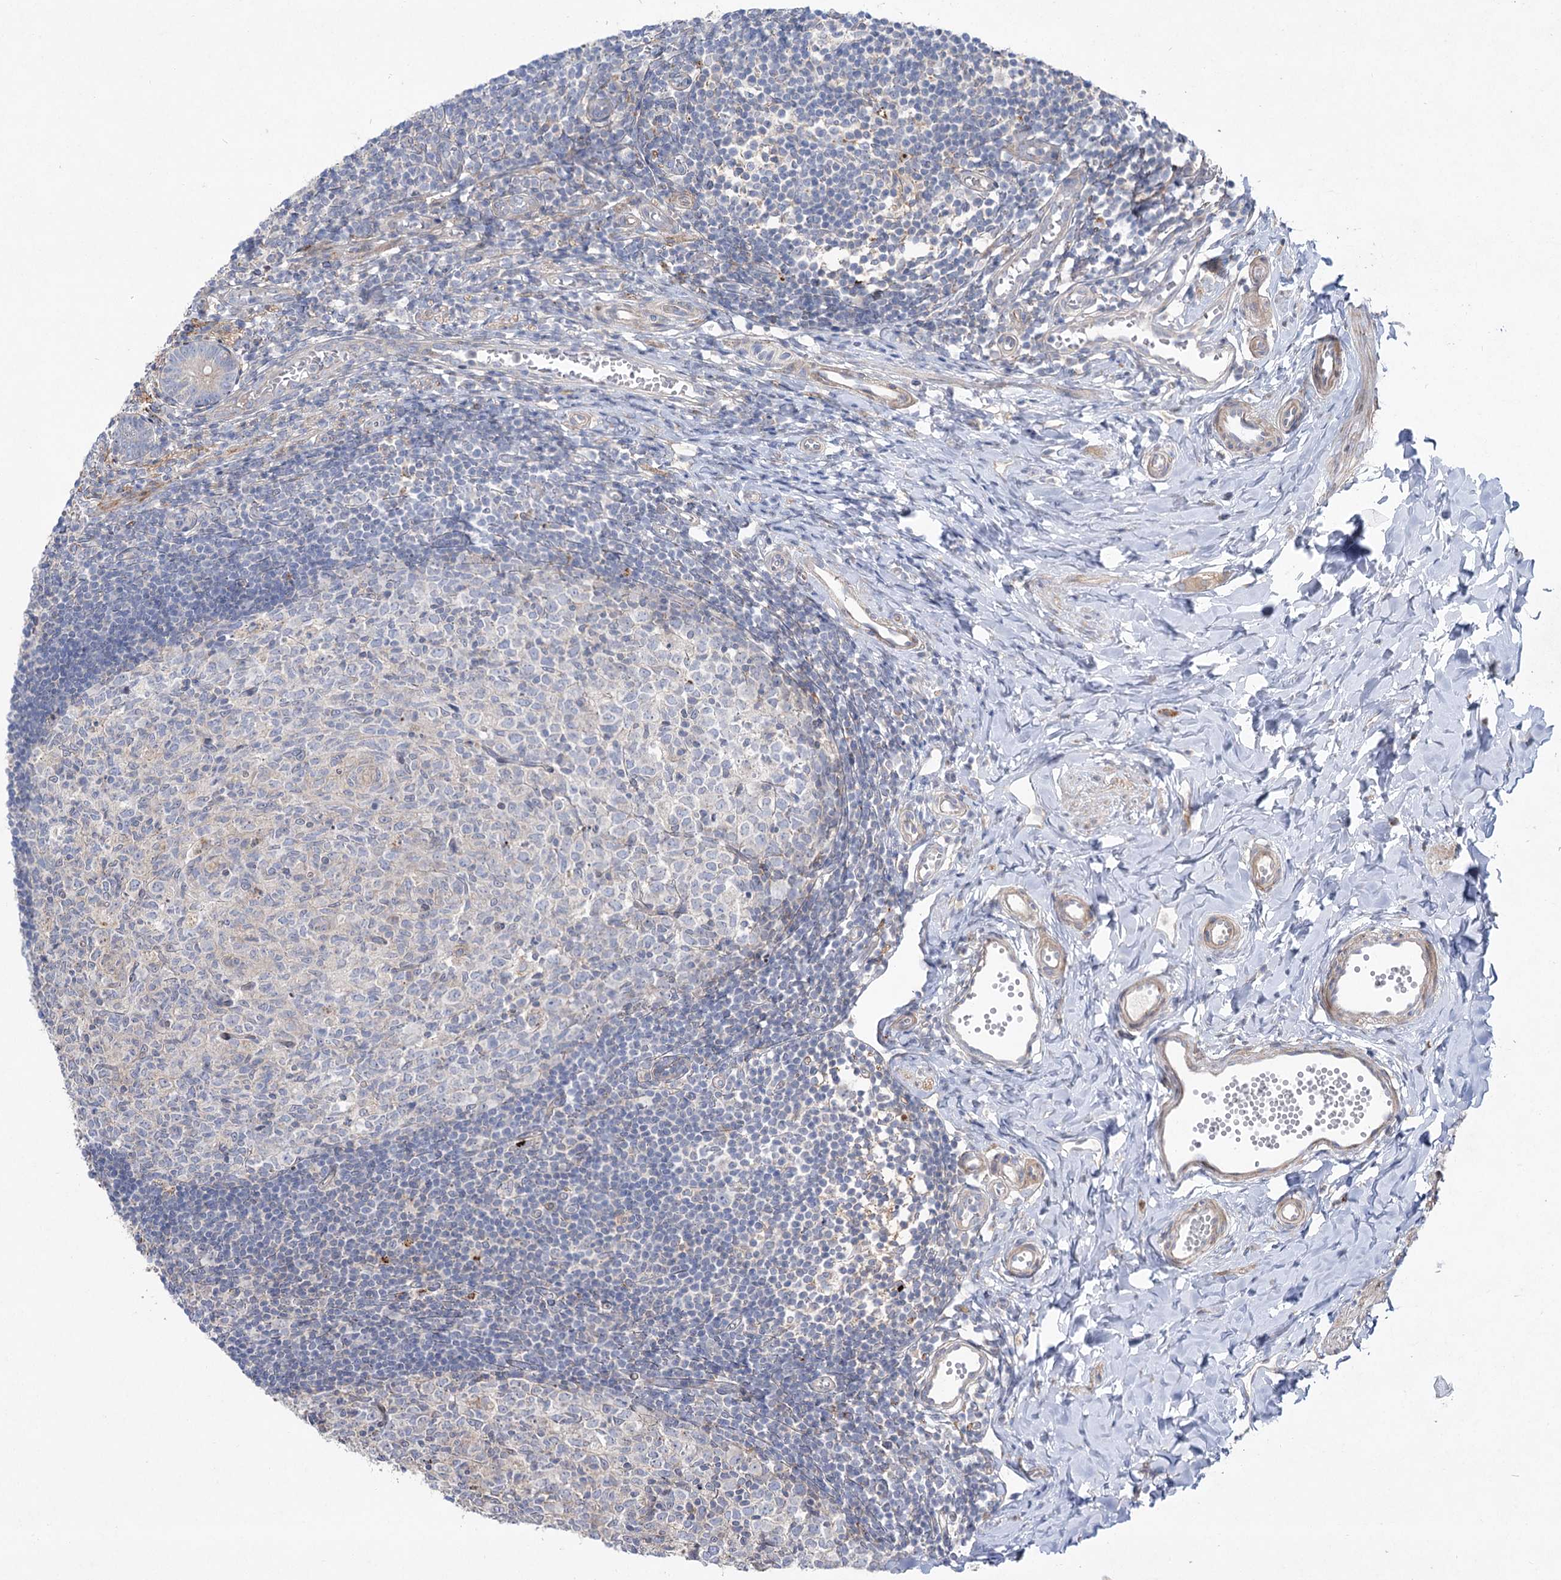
{"staining": {"intensity": "weak", "quantity": "25%-75%", "location": "cytoplasmic/membranous"}, "tissue": "appendix", "cell_type": "Glandular cells", "image_type": "normal", "snomed": [{"axis": "morphology", "description": "Normal tissue, NOS"}, {"axis": "topography", "description": "Appendix"}], "caption": "Normal appendix exhibits weak cytoplasmic/membranous positivity in about 25%-75% of glandular cells (Brightfield microscopy of DAB IHC at high magnification)..", "gene": "SH3BP5L", "patient": {"sex": "male", "age": 14}}